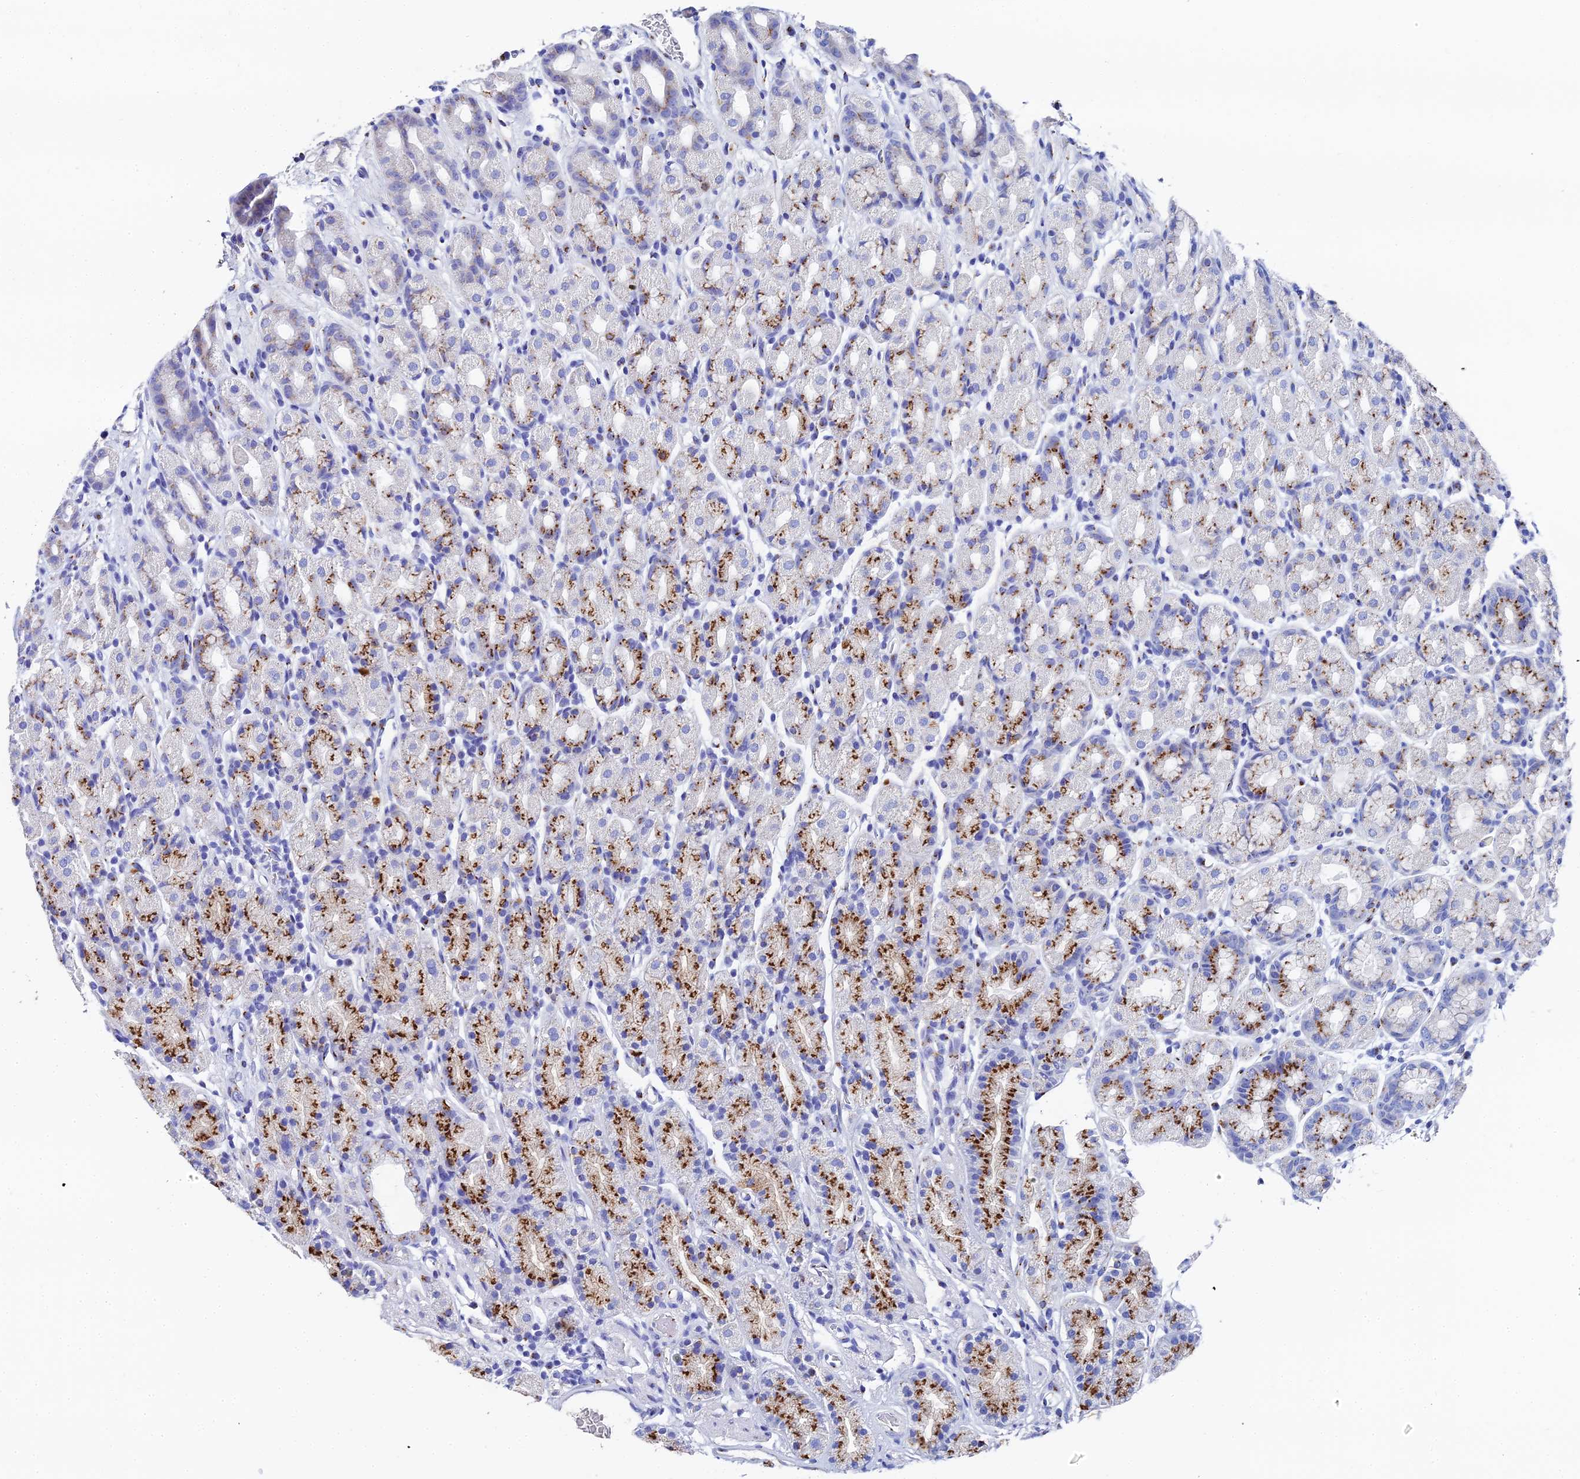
{"staining": {"intensity": "strong", "quantity": "25%-75%", "location": "cytoplasmic/membranous"}, "tissue": "stomach", "cell_type": "Glandular cells", "image_type": "normal", "snomed": [{"axis": "morphology", "description": "Normal tissue, NOS"}, {"axis": "topography", "description": "Stomach, upper"}, {"axis": "topography", "description": "Stomach, lower"}, {"axis": "topography", "description": "Small intestine"}], "caption": "This micrograph shows immunohistochemistry (IHC) staining of unremarkable human stomach, with high strong cytoplasmic/membranous expression in about 25%-75% of glandular cells.", "gene": "ENSG00000268674", "patient": {"sex": "male", "age": 68}}